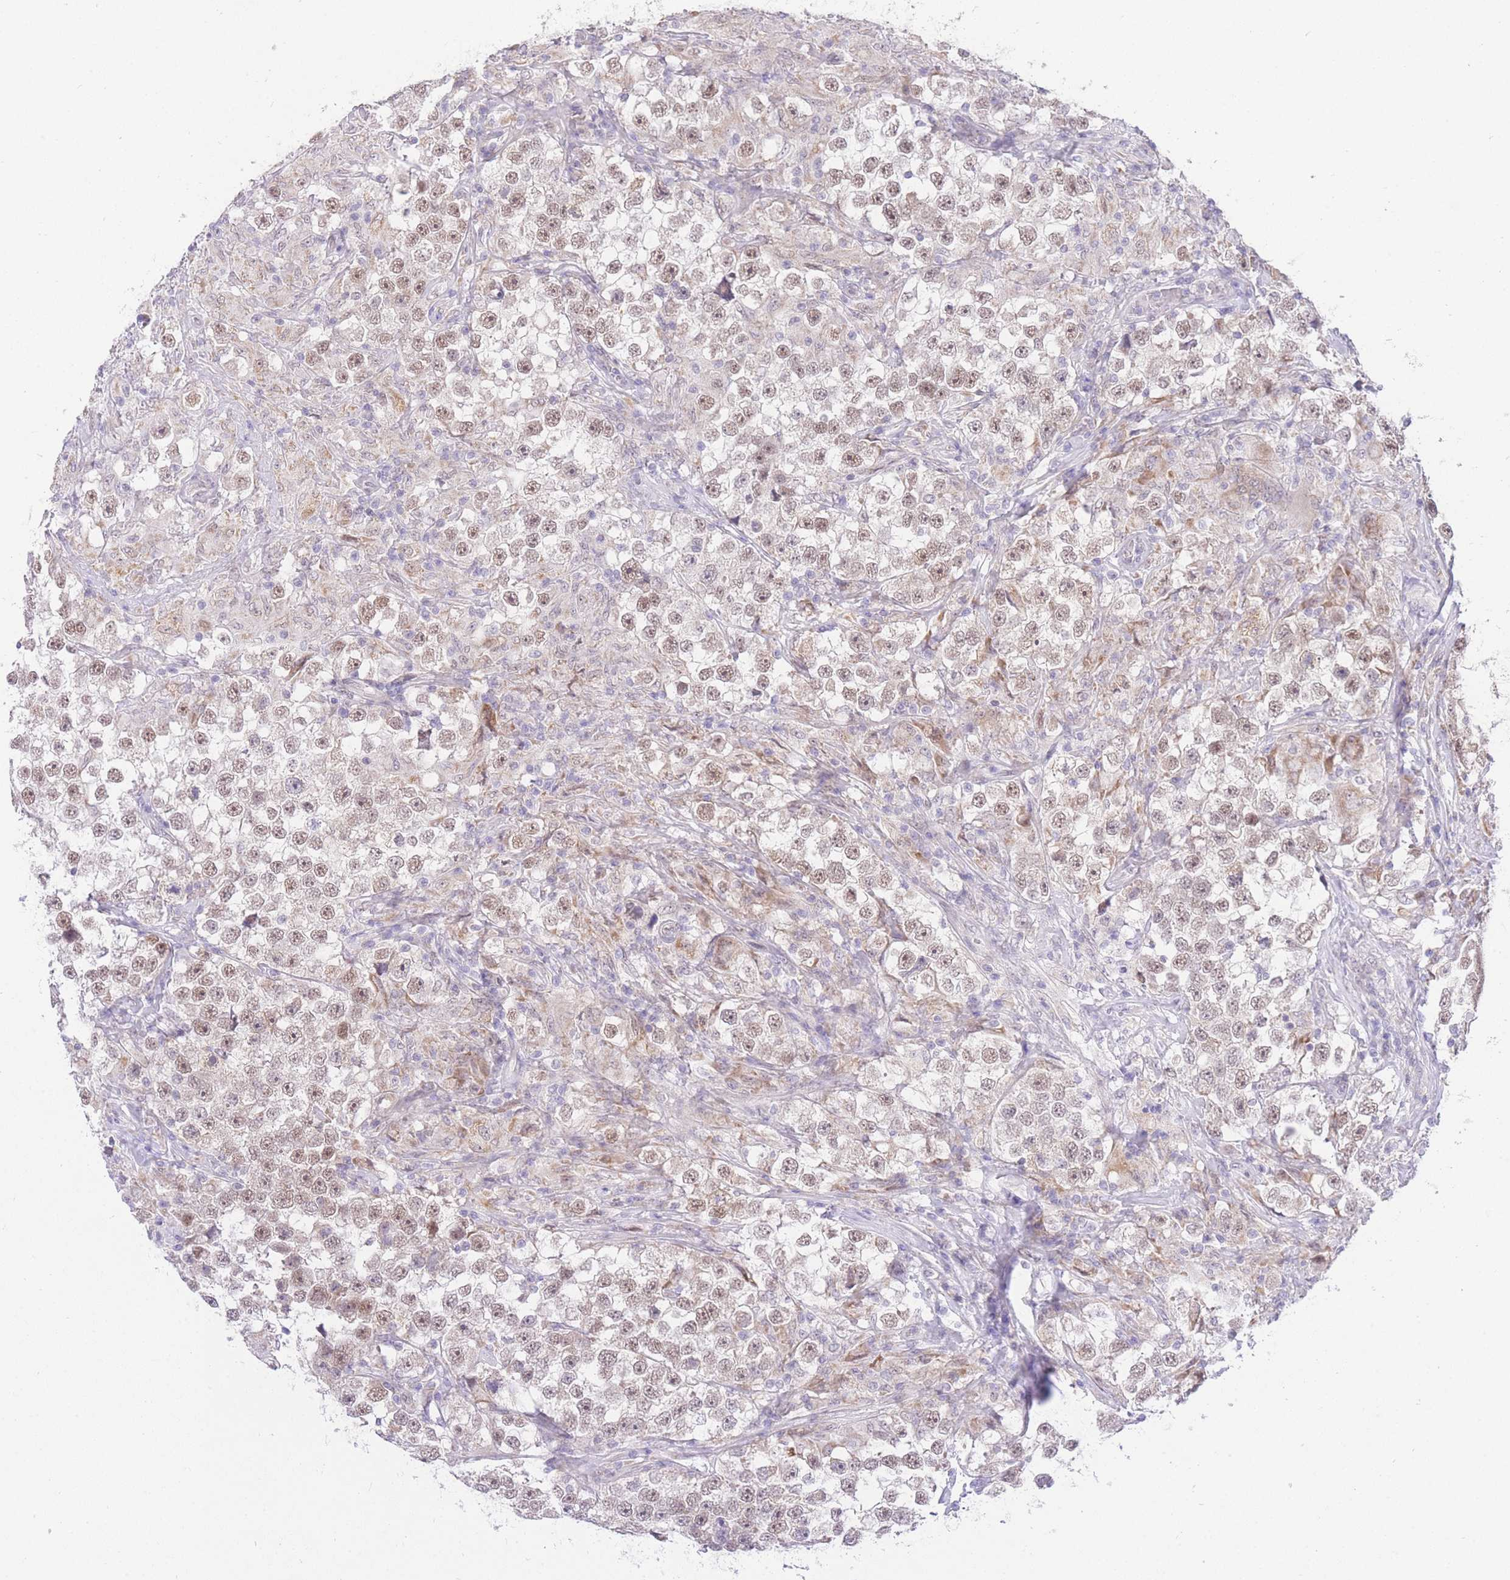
{"staining": {"intensity": "moderate", "quantity": ">75%", "location": "nuclear"}, "tissue": "testis cancer", "cell_type": "Tumor cells", "image_type": "cancer", "snomed": [{"axis": "morphology", "description": "Seminoma, NOS"}, {"axis": "topography", "description": "Testis"}], "caption": "Protein expression analysis of human testis cancer (seminoma) reveals moderate nuclear staining in about >75% of tumor cells.", "gene": "UBXN7", "patient": {"sex": "male", "age": 46}}